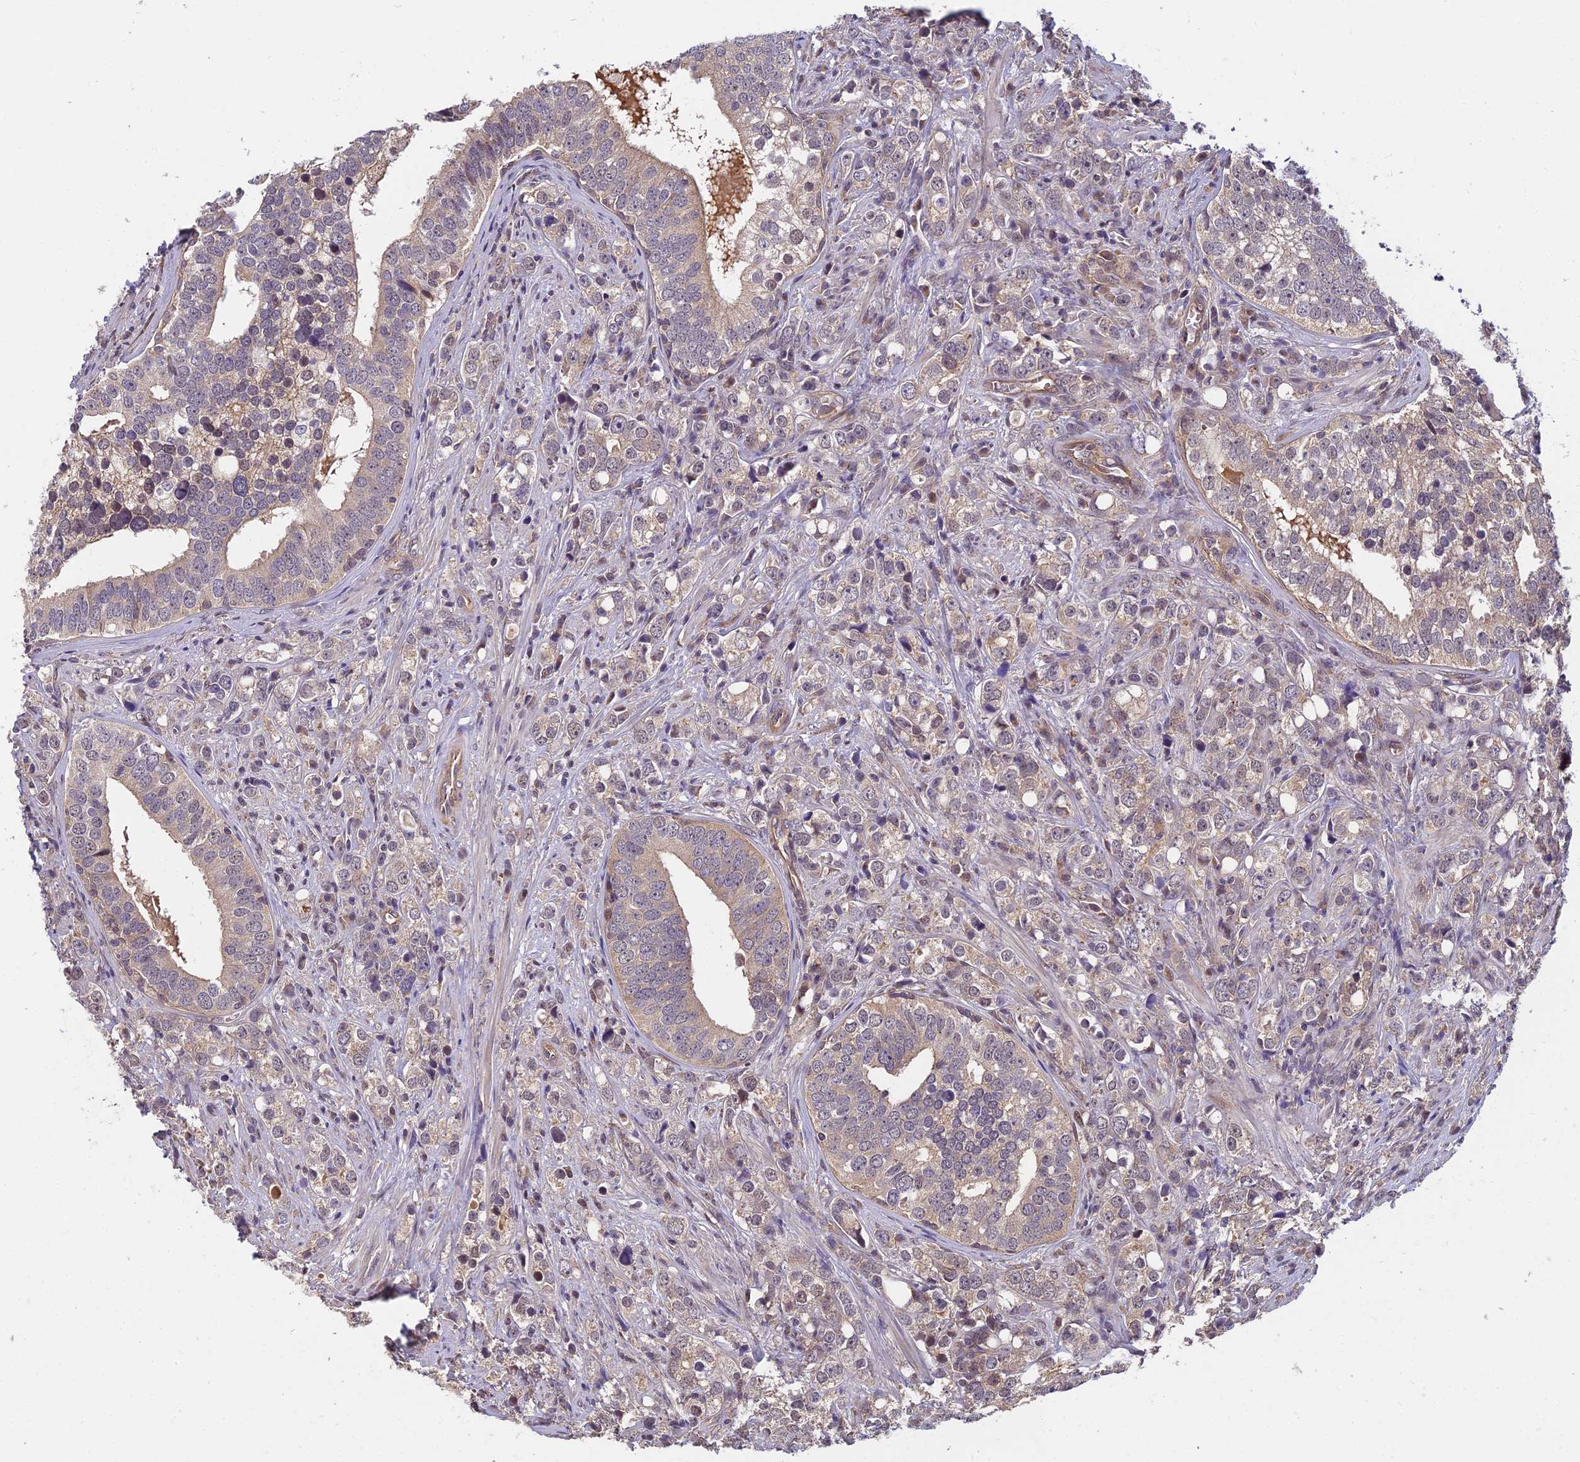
{"staining": {"intensity": "weak", "quantity": "<25%", "location": "cytoplasmic/membranous"}, "tissue": "prostate cancer", "cell_type": "Tumor cells", "image_type": "cancer", "snomed": [{"axis": "morphology", "description": "Adenocarcinoma, High grade"}, {"axis": "topography", "description": "Prostate"}], "caption": "This is a photomicrograph of immunohistochemistry (IHC) staining of prostate cancer (adenocarcinoma (high-grade)), which shows no expression in tumor cells. The staining was performed using DAB to visualize the protein expression in brown, while the nuclei were stained in blue with hematoxylin (Magnification: 20x).", "gene": "PIKFYVE", "patient": {"sex": "male", "age": 71}}